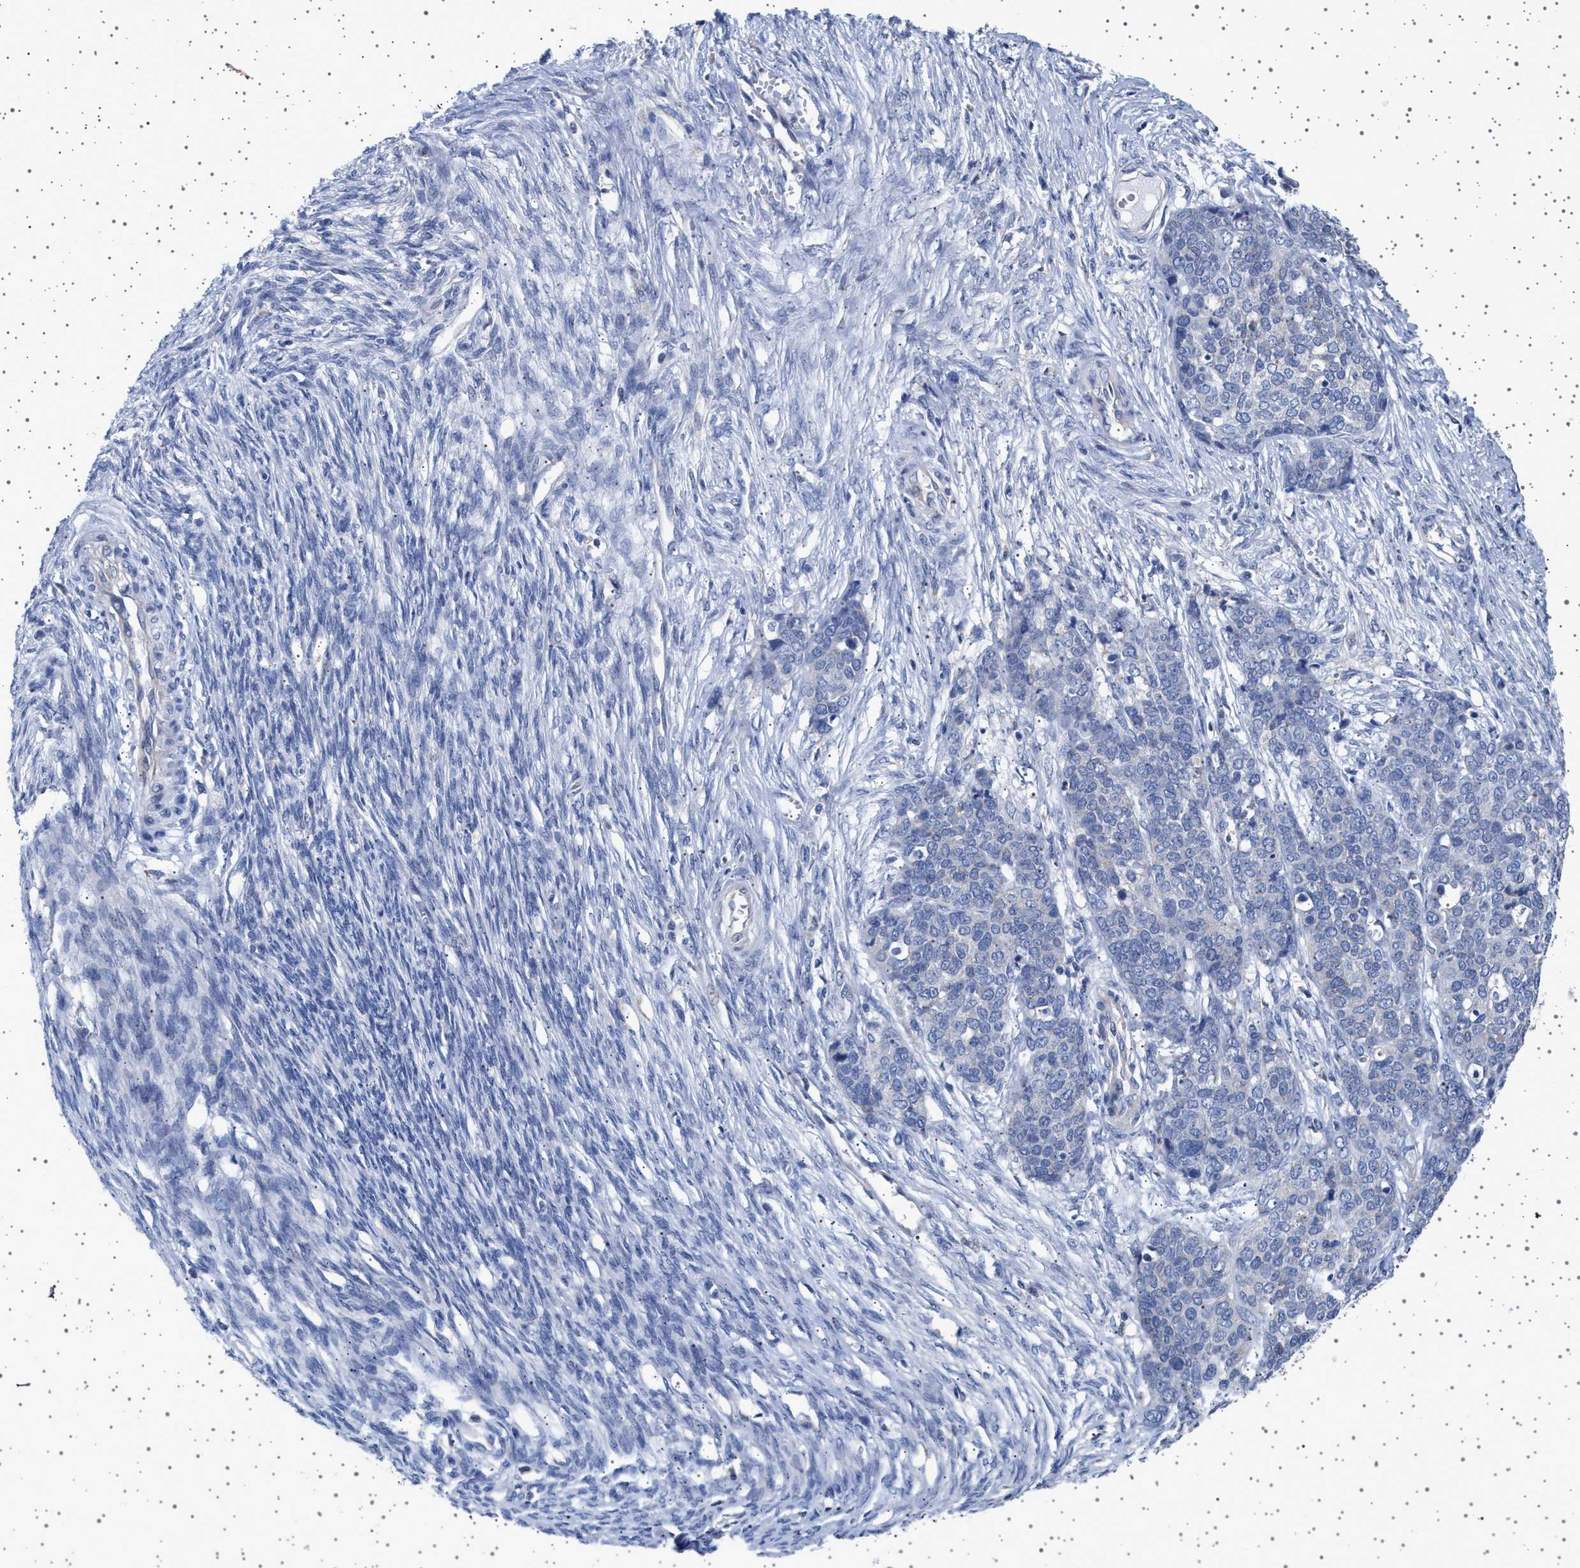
{"staining": {"intensity": "negative", "quantity": "none", "location": "none"}, "tissue": "ovarian cancer", "cell_type": "Tumor cells", "image_type": "cancer", "snomed": [{"axis": "morphology", "description": "Cystadenocarcinoma, serous, NOS"}, {"axis": "topography", "description": "Ovary"}], "caption": "High power microscopy image of an immunohistochemistry image of serous cystadenocarcinoma (ovarian), revealing no significant staining in tumor cells.", "gene": "TRMT10B", "patient": {"sex": "female", "age": 44}}